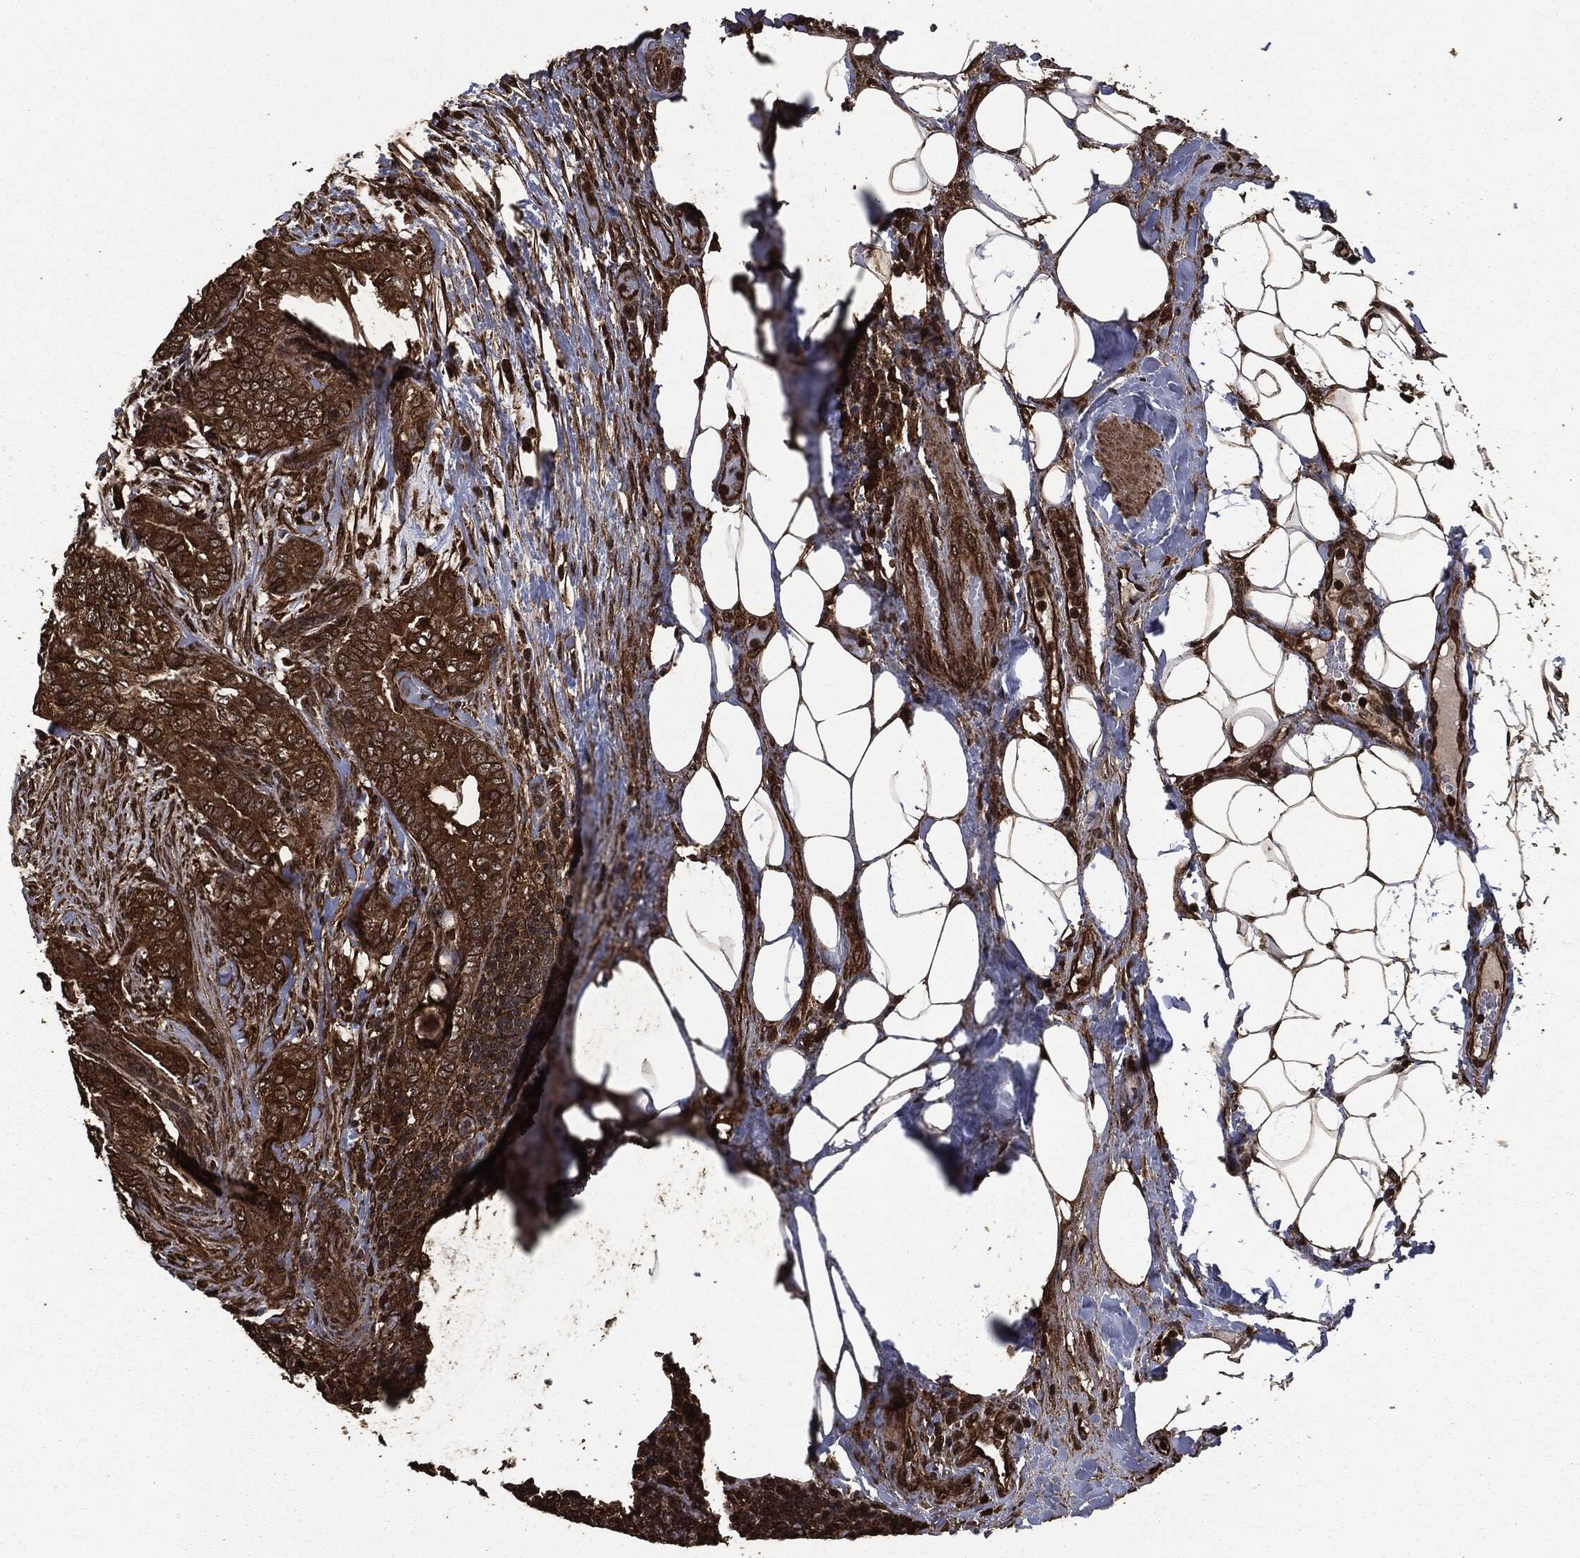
{"staining": {"intensity": "strong", "quantity": ">75%", "location": "cytoplasmic/membranous"}, "tissue": "thyroid cancer", "cell_type": "Tumor cells", "image_type": "cancer", "snomed": [{"axis": "morphology", "description": "Papillary adenocarcinoma, NOS"}, {"axis": "topography", "description": "Thyroid gland"}], "caption": "Immunohistochemical staining of thyroid cancer (papillary adenocarcinoma) reveals high levels of strong cytoplasmic/membranous positivity in about >75% of tumor cells.", "gene": "HRAS", "patient": {"sex": "male", "age": 61}}